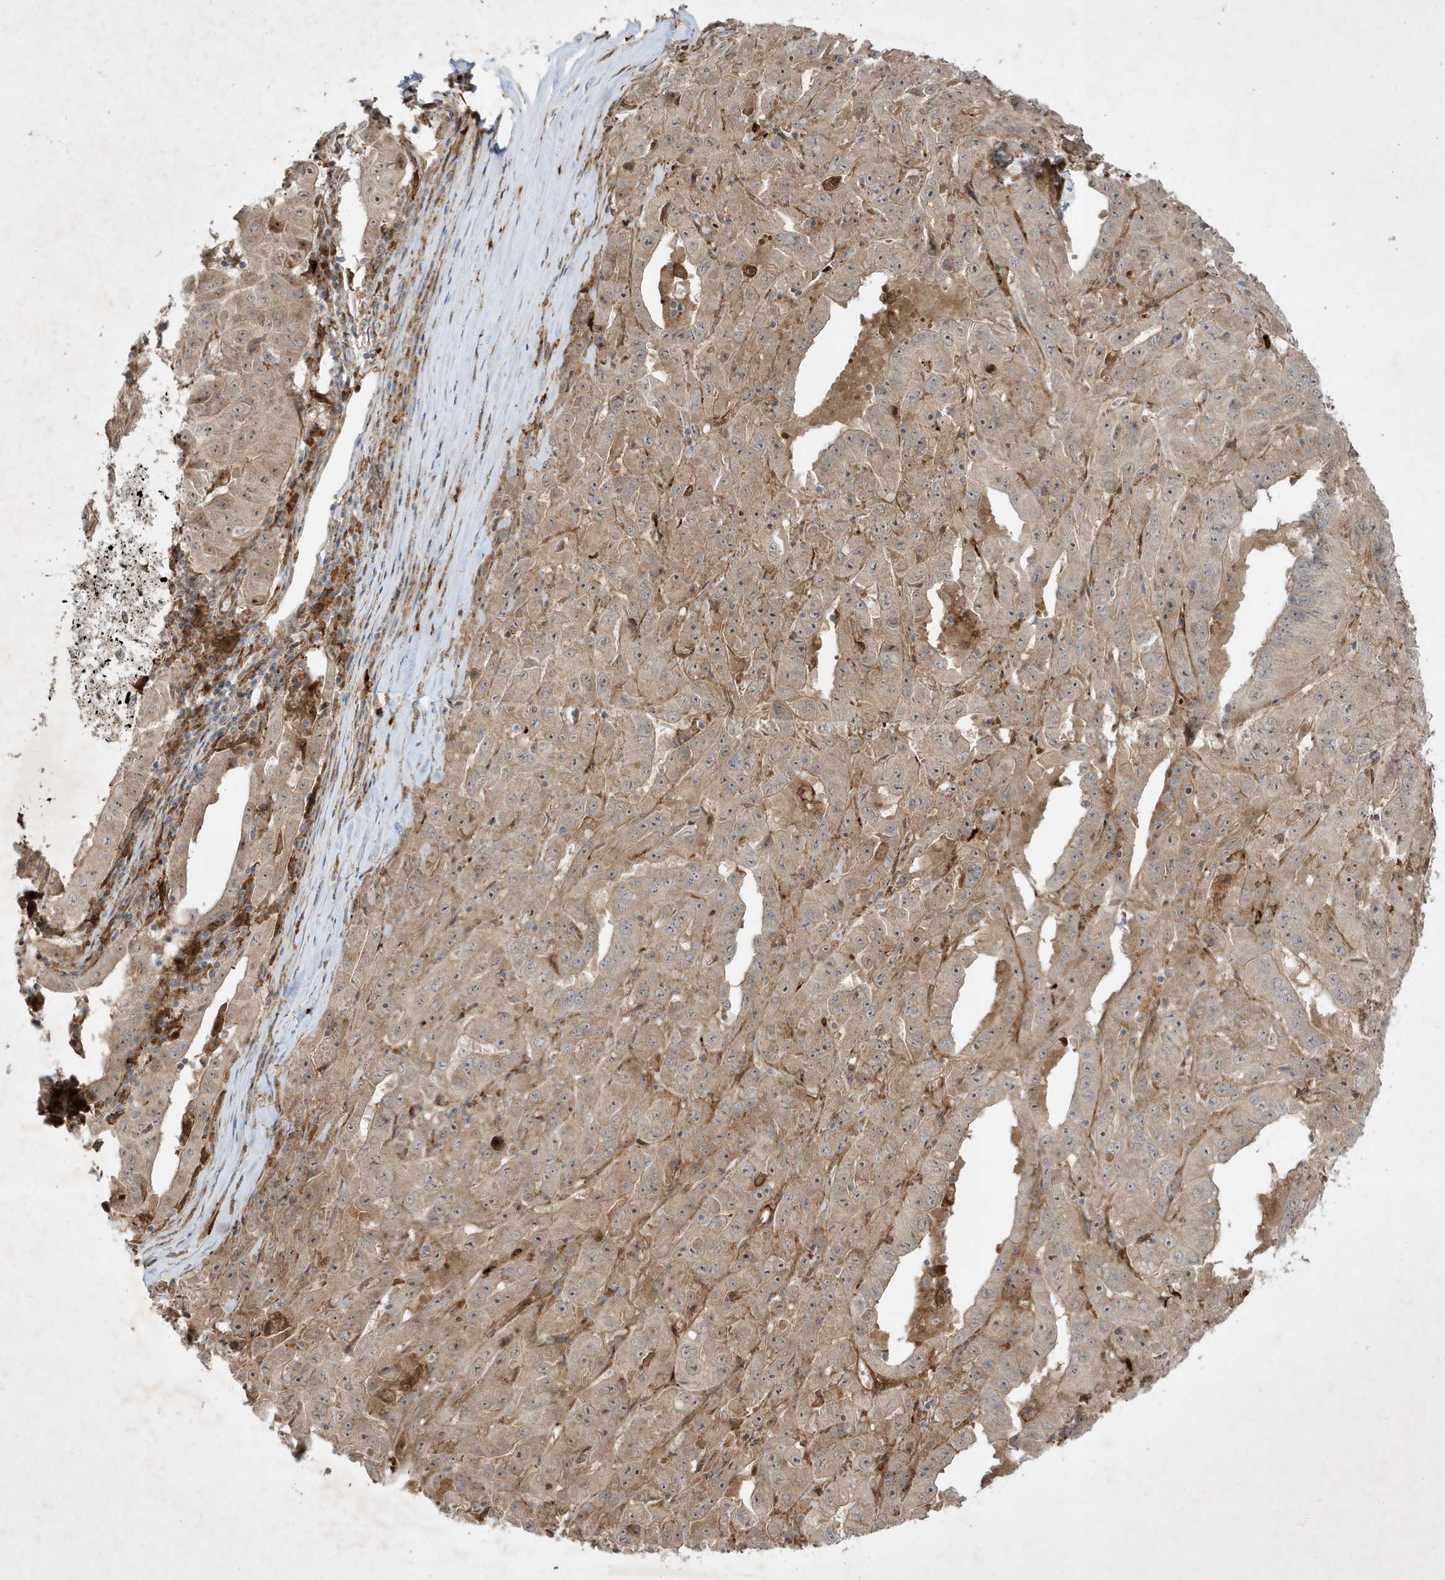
{"staining": {"intensity": "moderate", "quantity": ">75%", "location": "cytoplasmic/membranous"}, "tissue": "pancreatic cancer", "cell_type": "Tumor cells", "image_type": "cancer", "snomed": [{"axis": "morphology", "description": "Adenocarcinoma, NOS"}, {"axis": "topography", "description": "Pancreas"}], "caption": "Immunohistochemical staining of human pancreatic cancer exhibits medium levels of moderate cytoplasmic/membranous staining in approximately >75% of tumor cells. The staining was performed using DAB (3,3'-diaminobenzidine), with brown indicating positive protein expression. Nuclei are stained blue with hematoxylin.", "gene": "IFT57", "patient": {"sex": "male", "age": 63}}